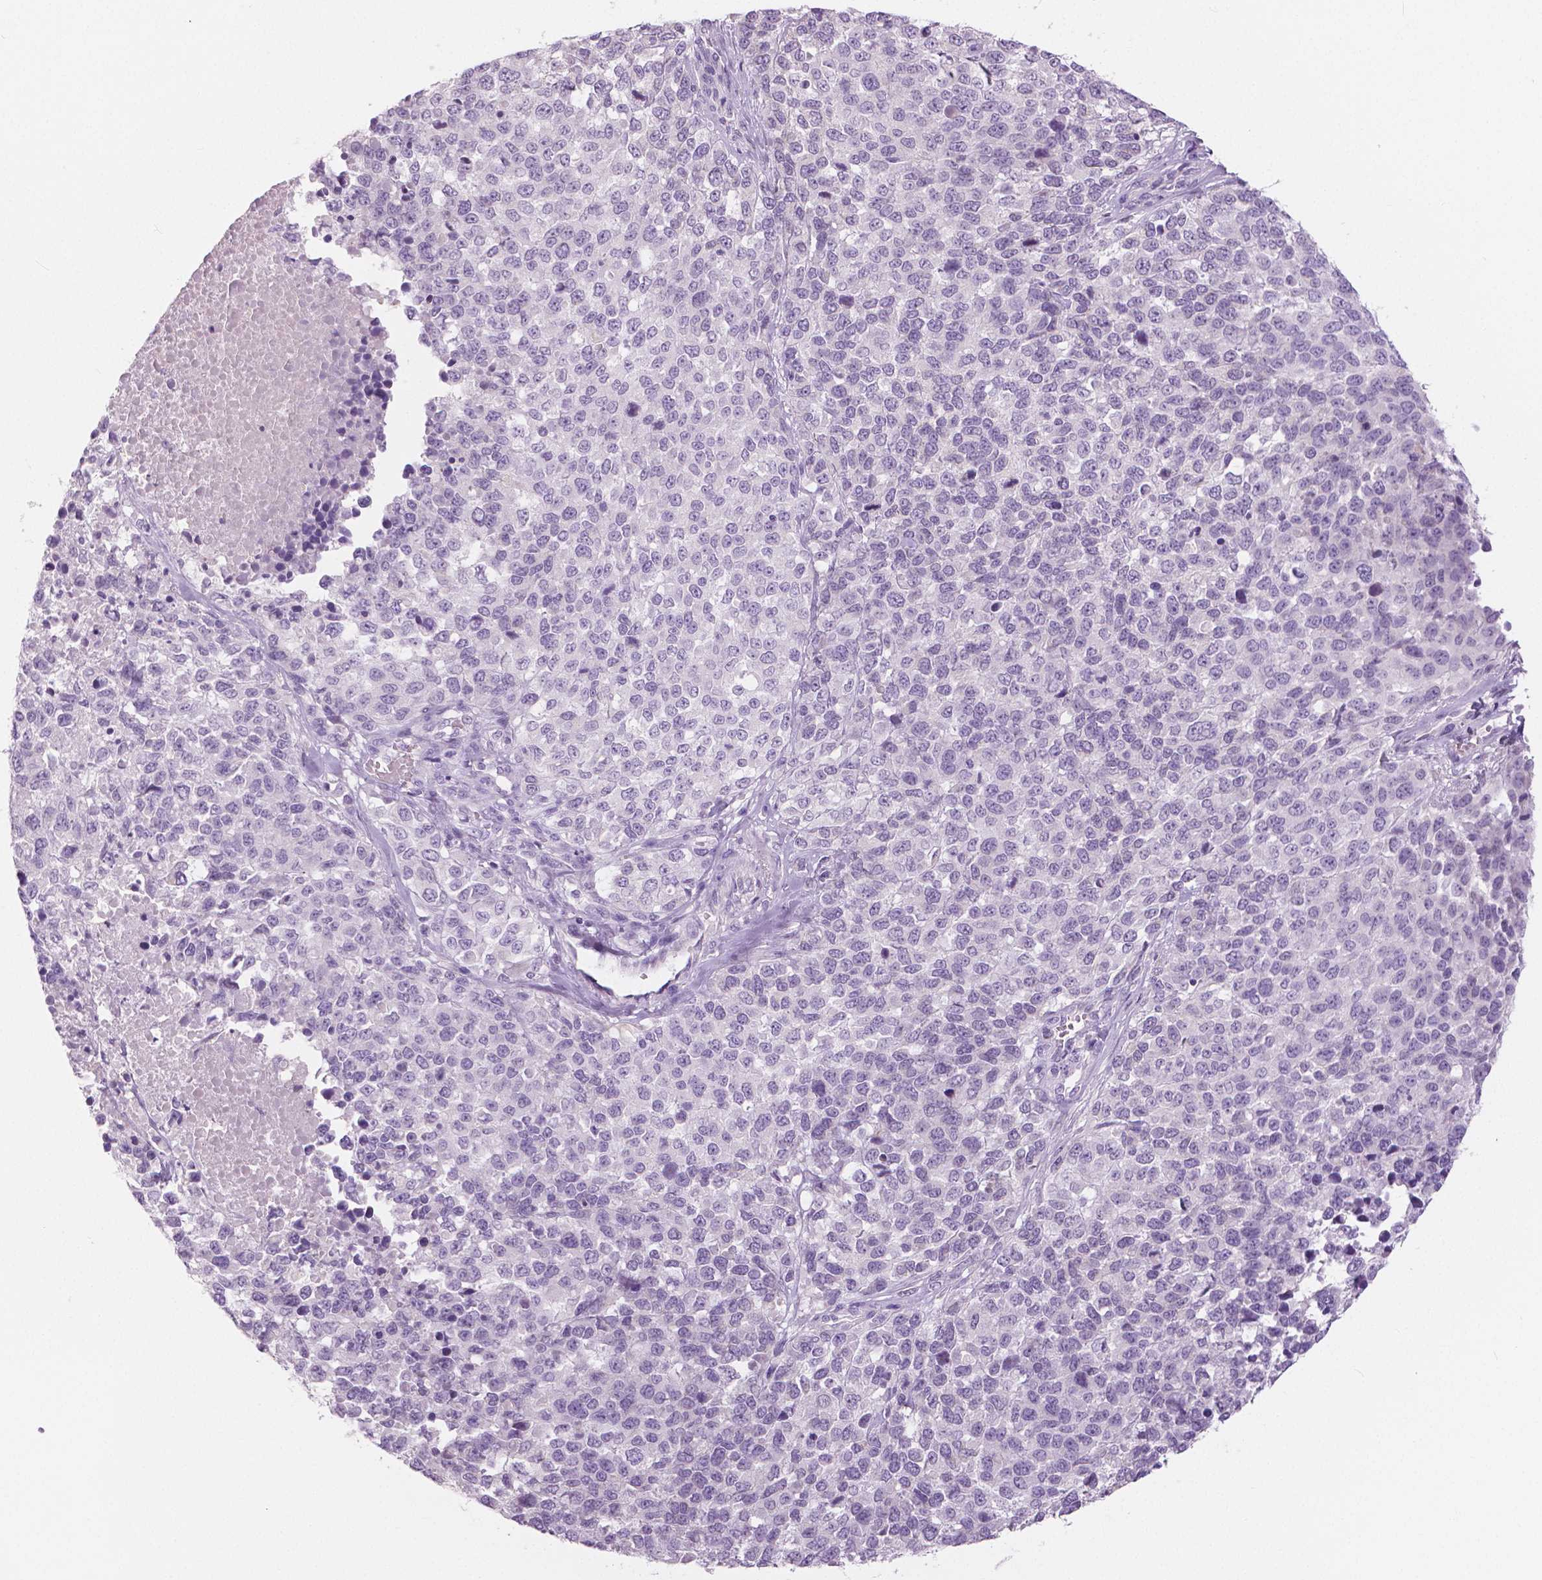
{"staining": {"intensity": "negative", "quantity": "none", "location": "none"}, "tissue": "melanoma", "cell_type": "Tumor cells", "image_type": "cancer", "snomed": [{"axis": "morphology", "description": "Malignant melanoma, Metastatic site"}, {"axis": "topography", "description": "Skin"}], "caption": "Micrograph shows no protein expression in tumor cells of melanoma tissue.", "gene": "SLC24A1", "patient": {"sex": "male", "age": 84}}